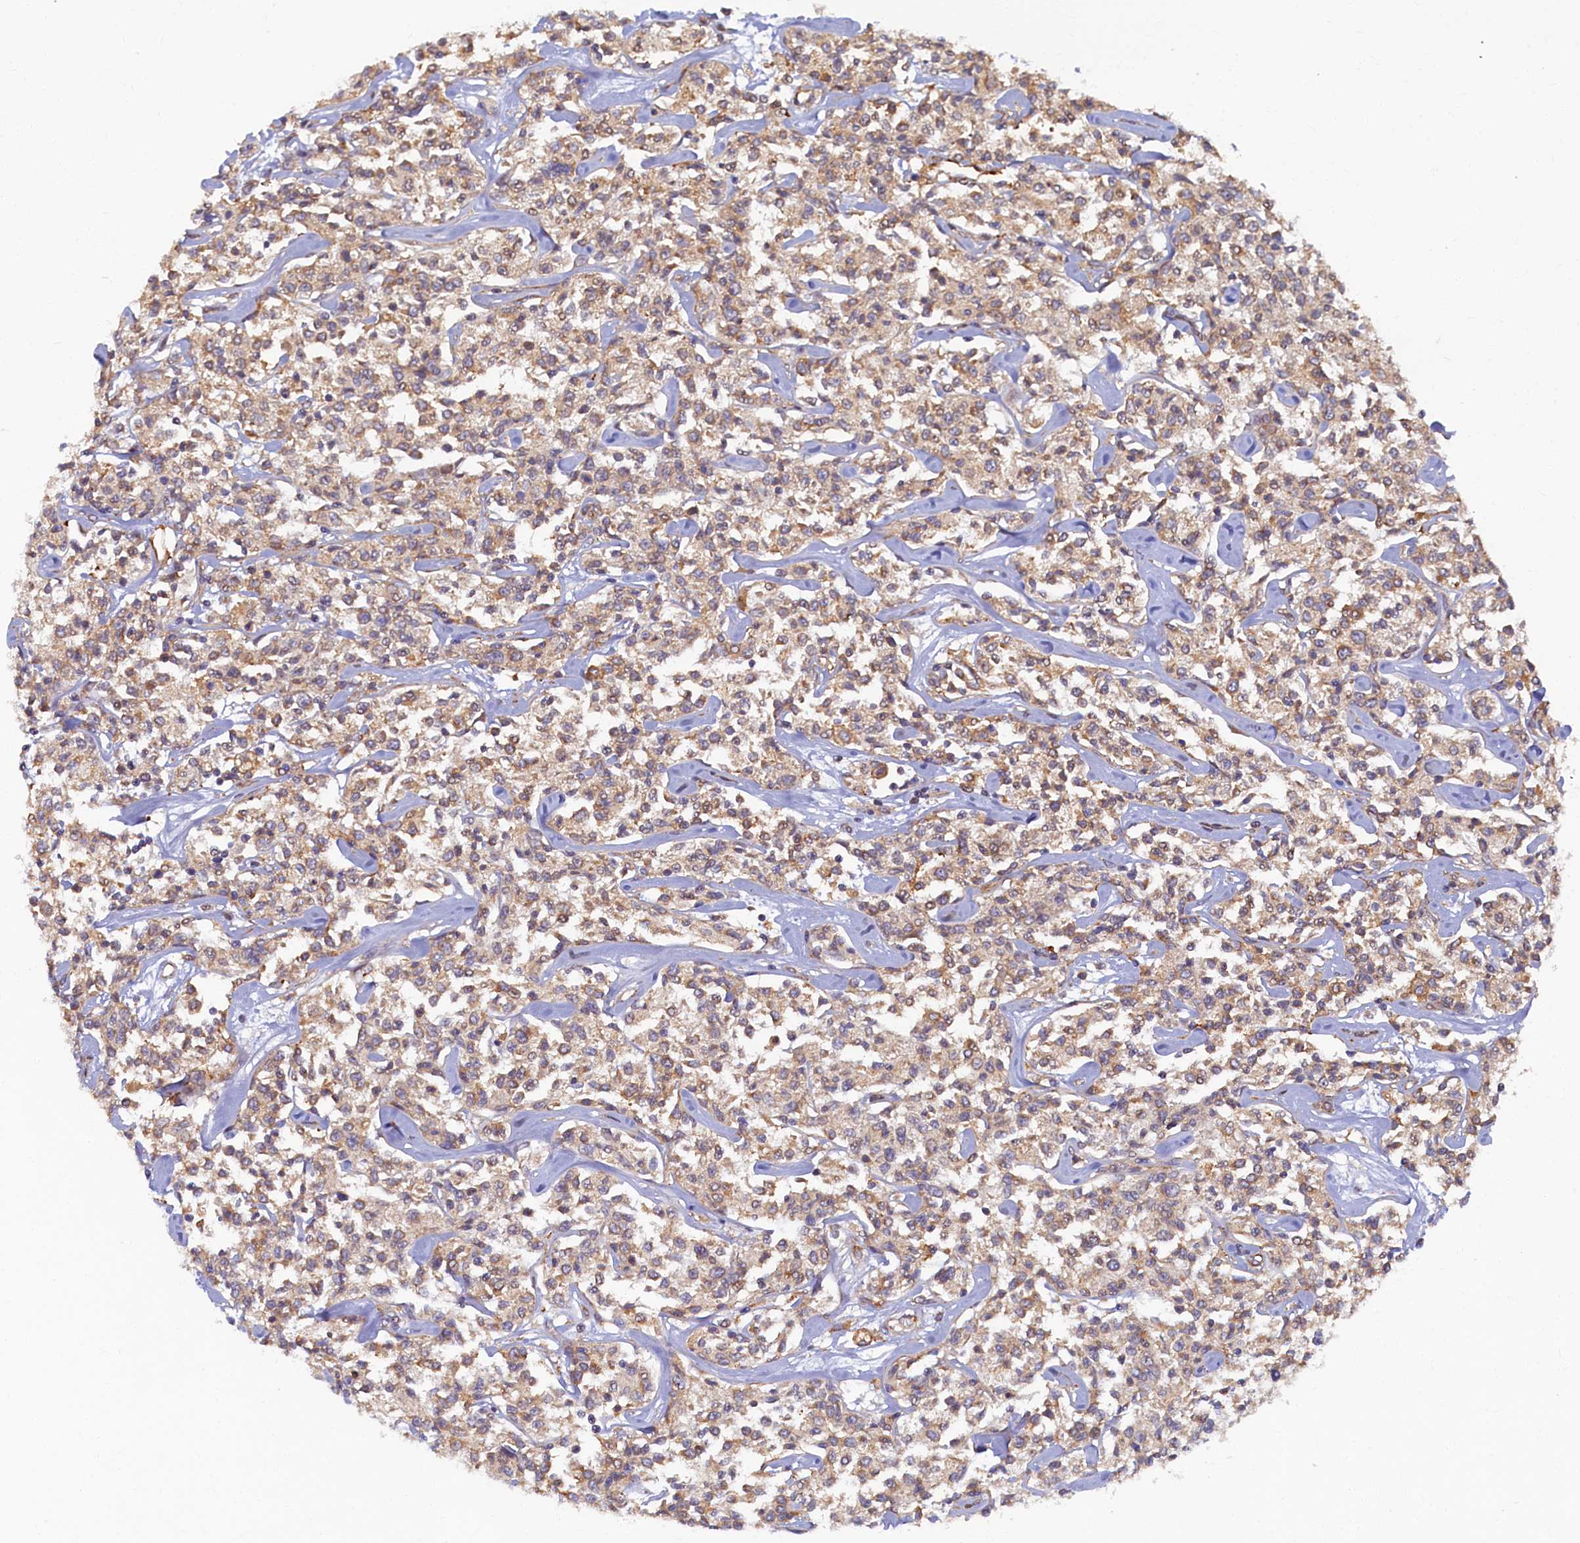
{"staining": {"intensity": "weak", "quantity": "25%-75%", "location": "cytoplasmic/membranous"}, "tissue": "lymphoma", "cell_type": "Tumor cells", "image_type": "cancer", "snomed": [{"axis": "morphology", "description": "Malignant lymphoma, non-Hodgkin's type, Low grade"}, {"axis": "topography", "description": "Small intestine"}], "caption": "Immunohistochemistry (IHC) image of neoplastic tissue: low-grade malignant lymphoma, non-Hodgkin's type stained using immunohistochemistry reveals low levels of weak protein expression localized specifically in the cytoplasmic/membranous of tumor cells, appearing as a cytoplasmic/membranous brown color.", "gene": "STX12", "patient": {"sex": "female", "age": 59}}